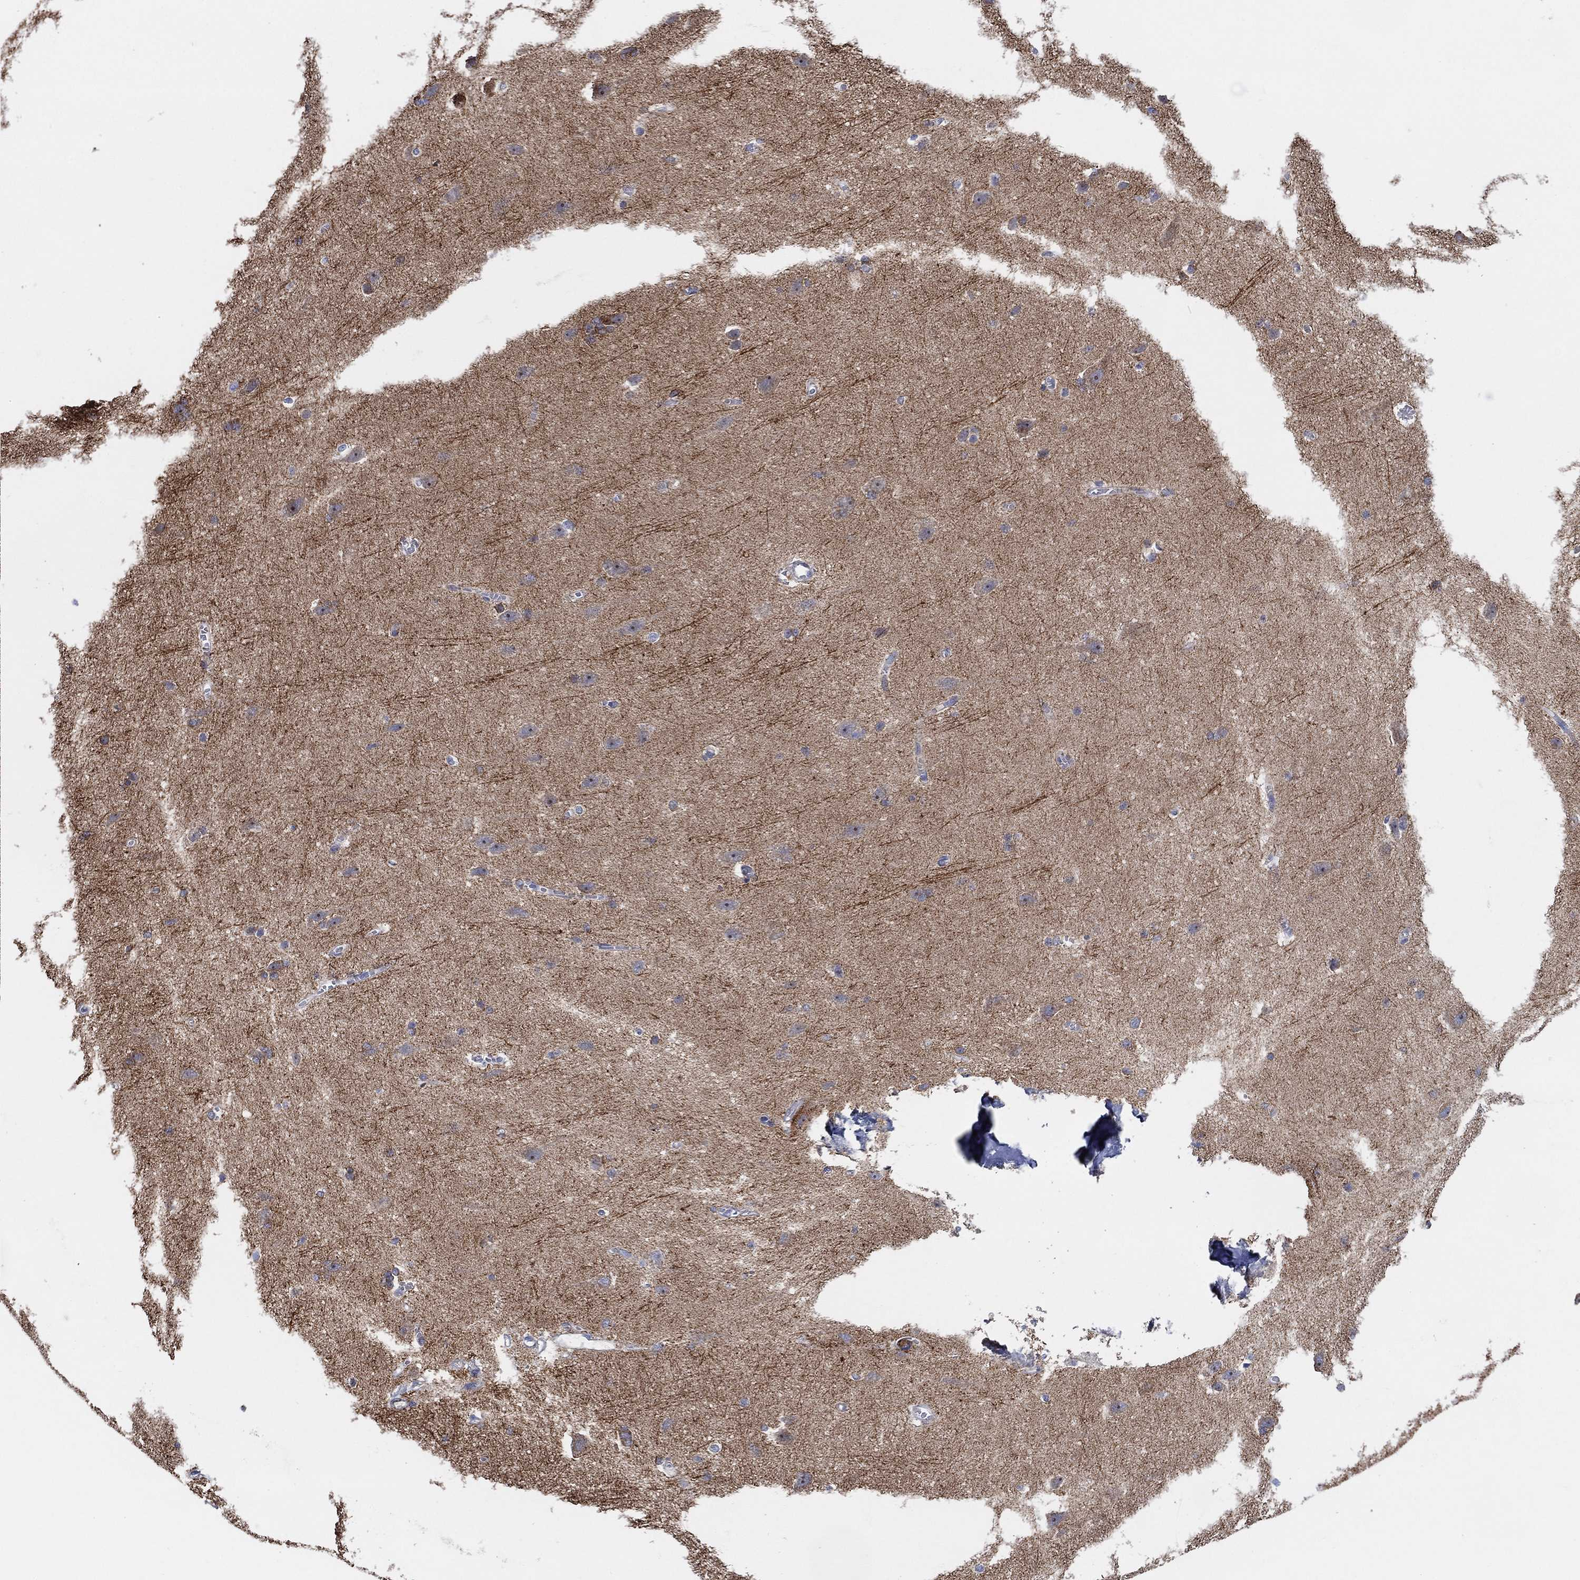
{"staining": {"intensity": "negative", "quantity": "none", "location": "none"}, "tissue": "cerebral cortex", "cell_type": "Endothelial cells", "image_type": "normal", "snomed": [{"axis": "morphology", "description": "Normal tissue, NOS"}, {"axis": "topography", "description": "Cerebral cortex"}], "caption": "High power microscopy photomicrograph of an IHC micrograph of benign cerebral cortex, revealing no significant expression in endothelial cells.", "gene": "GCAT", "patient": {"sex": "male", "age": 37}}